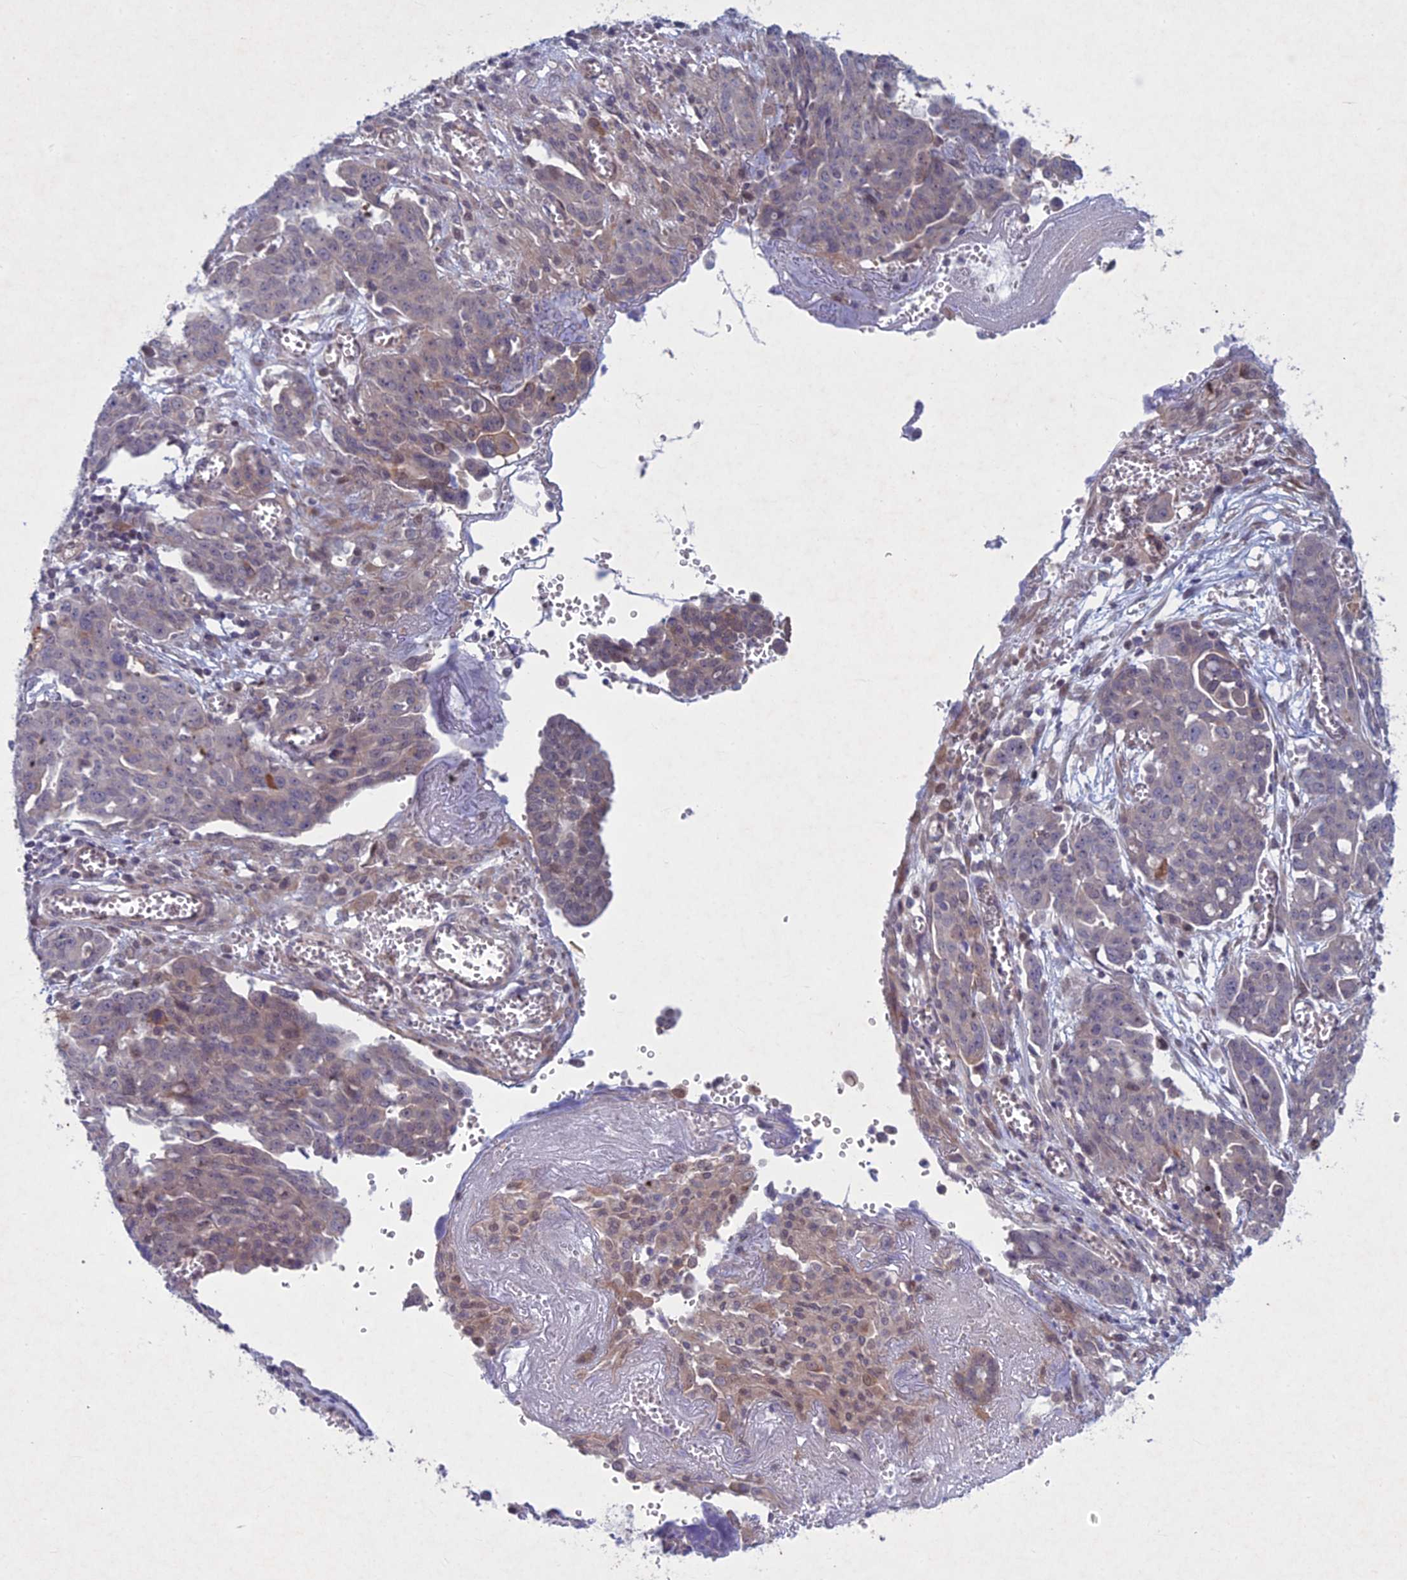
{"staining": {"intensity": "weak", "quantity": "<25%", "location": "cytoplasmic/membranous"}, "tissue": "ovarian cancer", "cell_type": "Tumor cells", "image_type": "cancer", "snomed": [{"axis": "morphology", "description": "Cystadenocarcinoma, serous, NOS"}, {"axis": "topography", "description": "Soft tissue"}, {"axis": "topography", "description": "Ovary"}], "caption": "A high-resolution image shows immunohistochemistry staining of ovarian cancer, which exhibits no significant expression in tumor cells.", "gene": "PTHLH", "patient": {"sex": "female", "age": 57}}